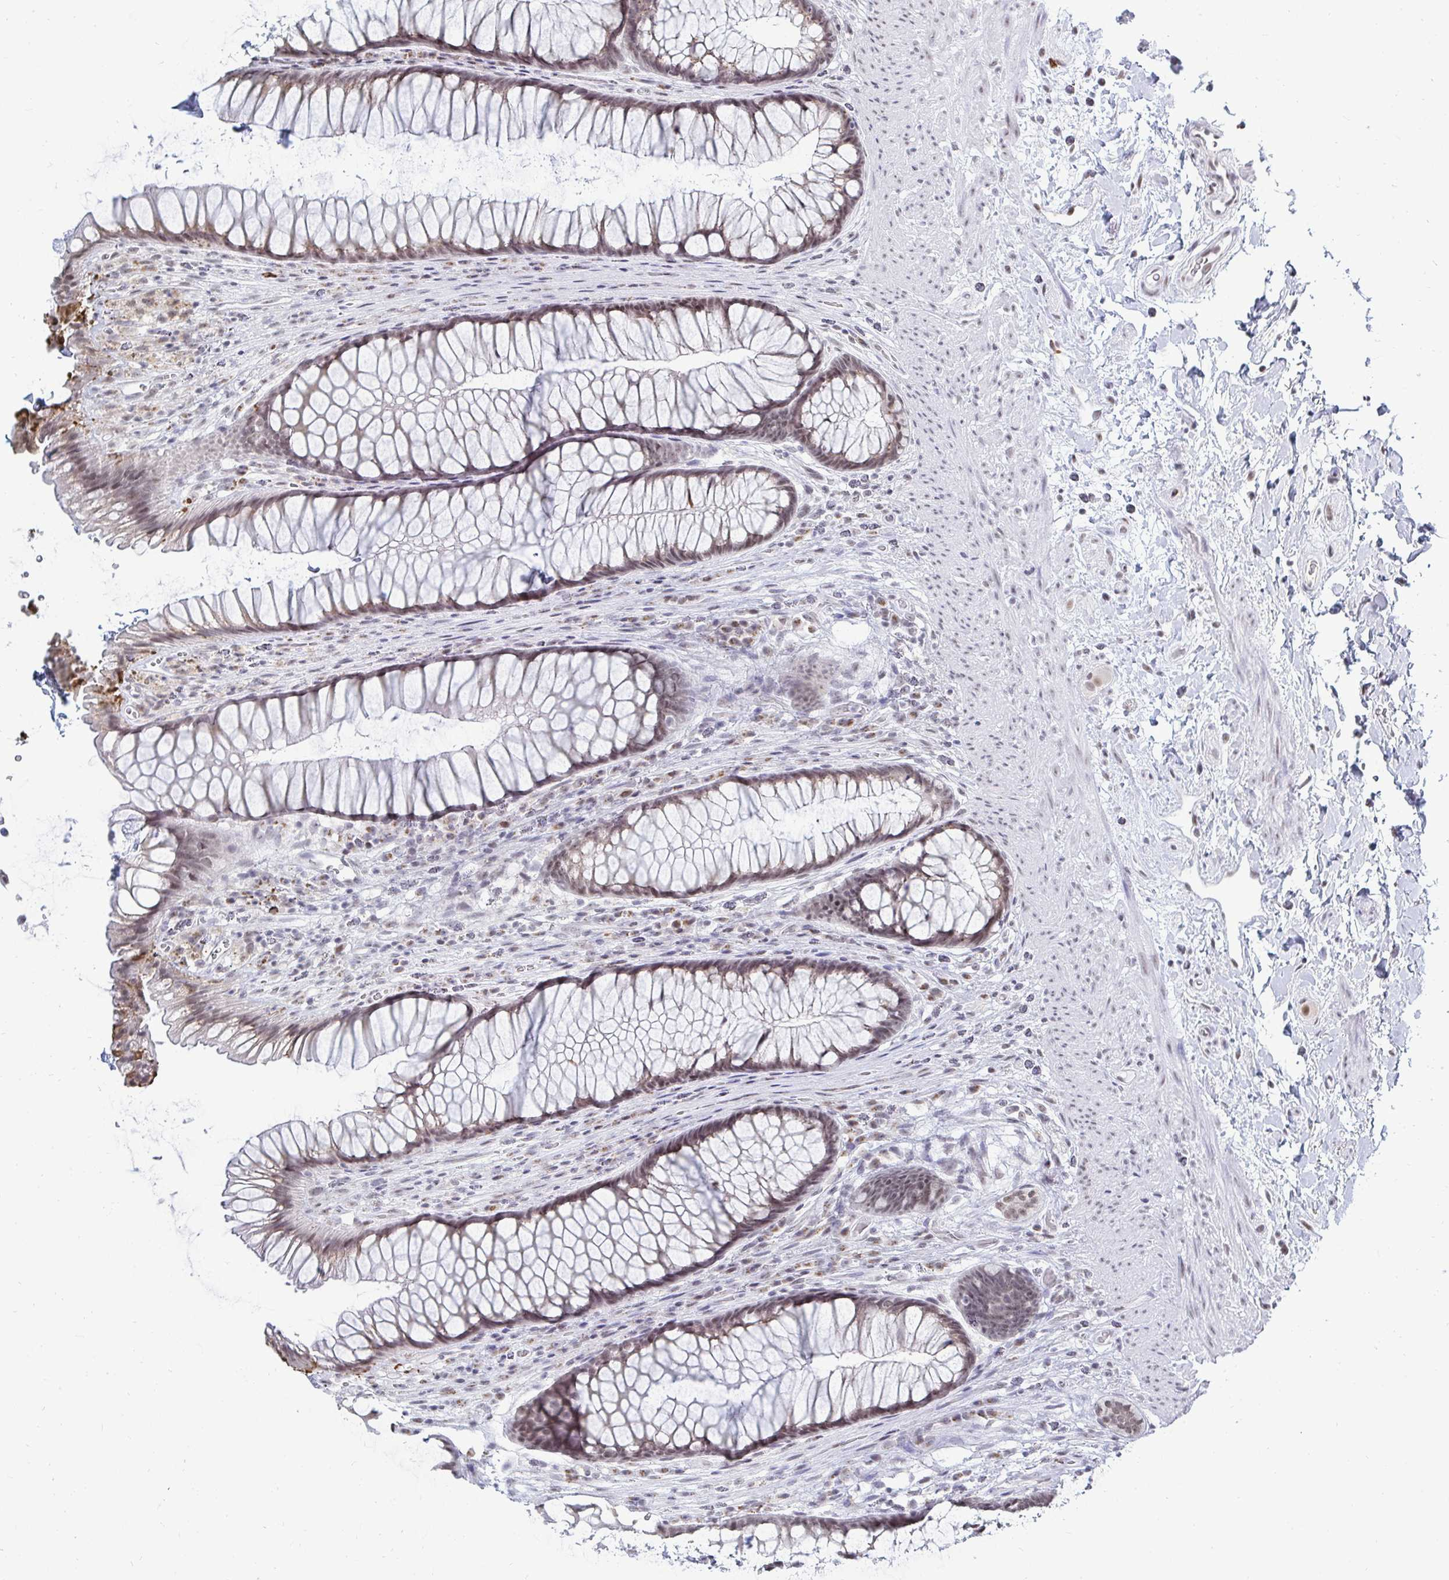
{"staining": {"intensity": "weak", "quantity": ">75%", "location": "nuclear"}, "tissue": "rectum", "cell_type": "Glandular cells", "image_type": "normal", "snomed": [{"axis": "morphology", "description": "Normal tissue, NOS"}, {"axis": "topography", "description": "Rectum"}], "caption": "A micrograph showing weak nuclear expression in about >75% of glandular cells in normal rectum, as visualized by brown immunohistochemical staining.", "gene": "TRIP12", "patient": {"sex": "male", "age": 53}}